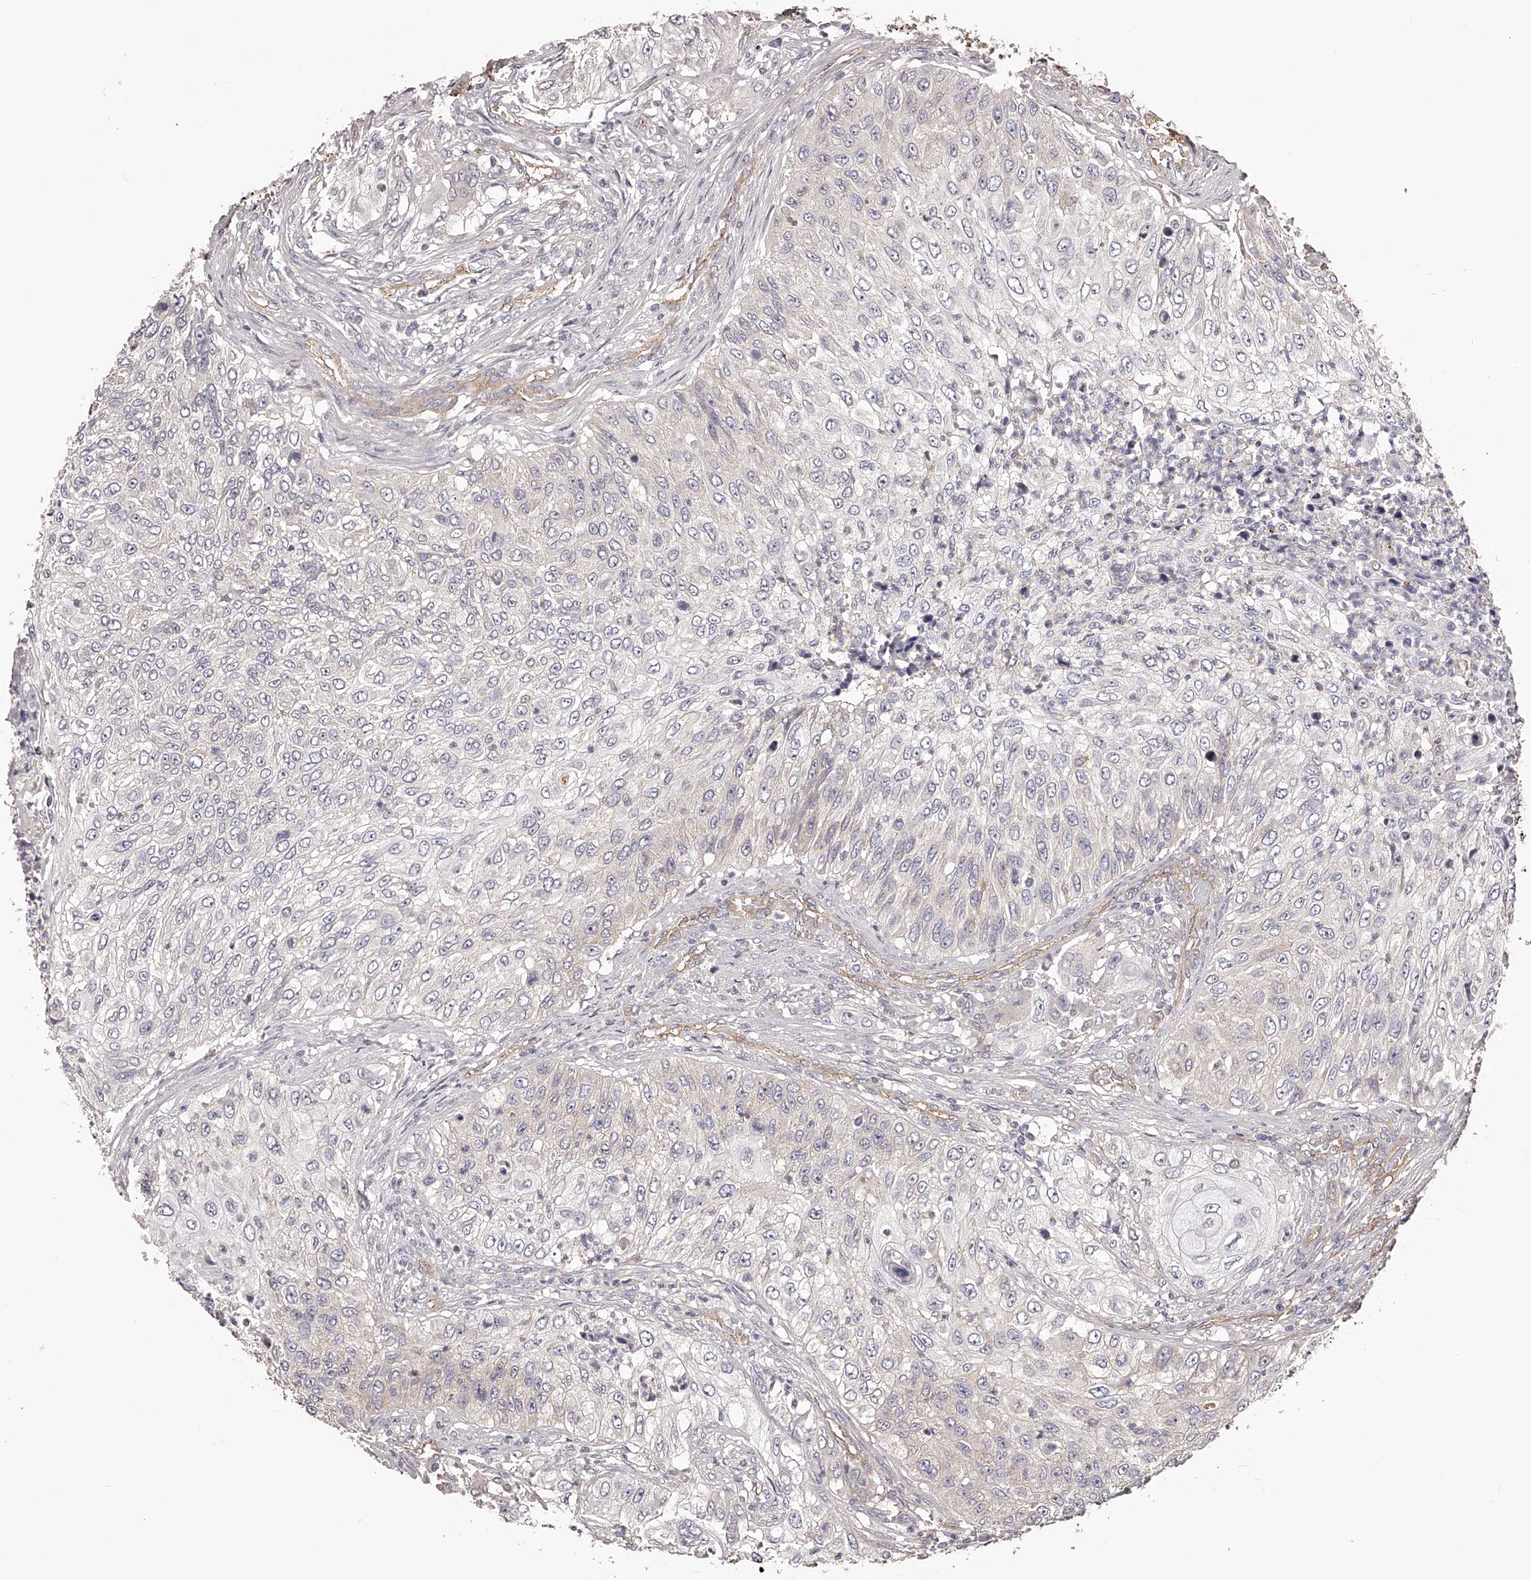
{"staining": {"intensity": "negative", "quantity": "none", "location": "none"}, "tissue": "urothelial cancer", "cell_type": "Tumor cells", "image_type": "cancer", "snomed": [{"axis": "morphology", "description": "Urothelial carcinoma, High grade"}, {"axis": "topography", "description": "Urinary bladder"}], "caption": "Tumor cells are negative for brown protein staining in high-grade urothelial carcinoma.", "gene": "LTV1", "patient": {"sex": "female", "age": 60}}